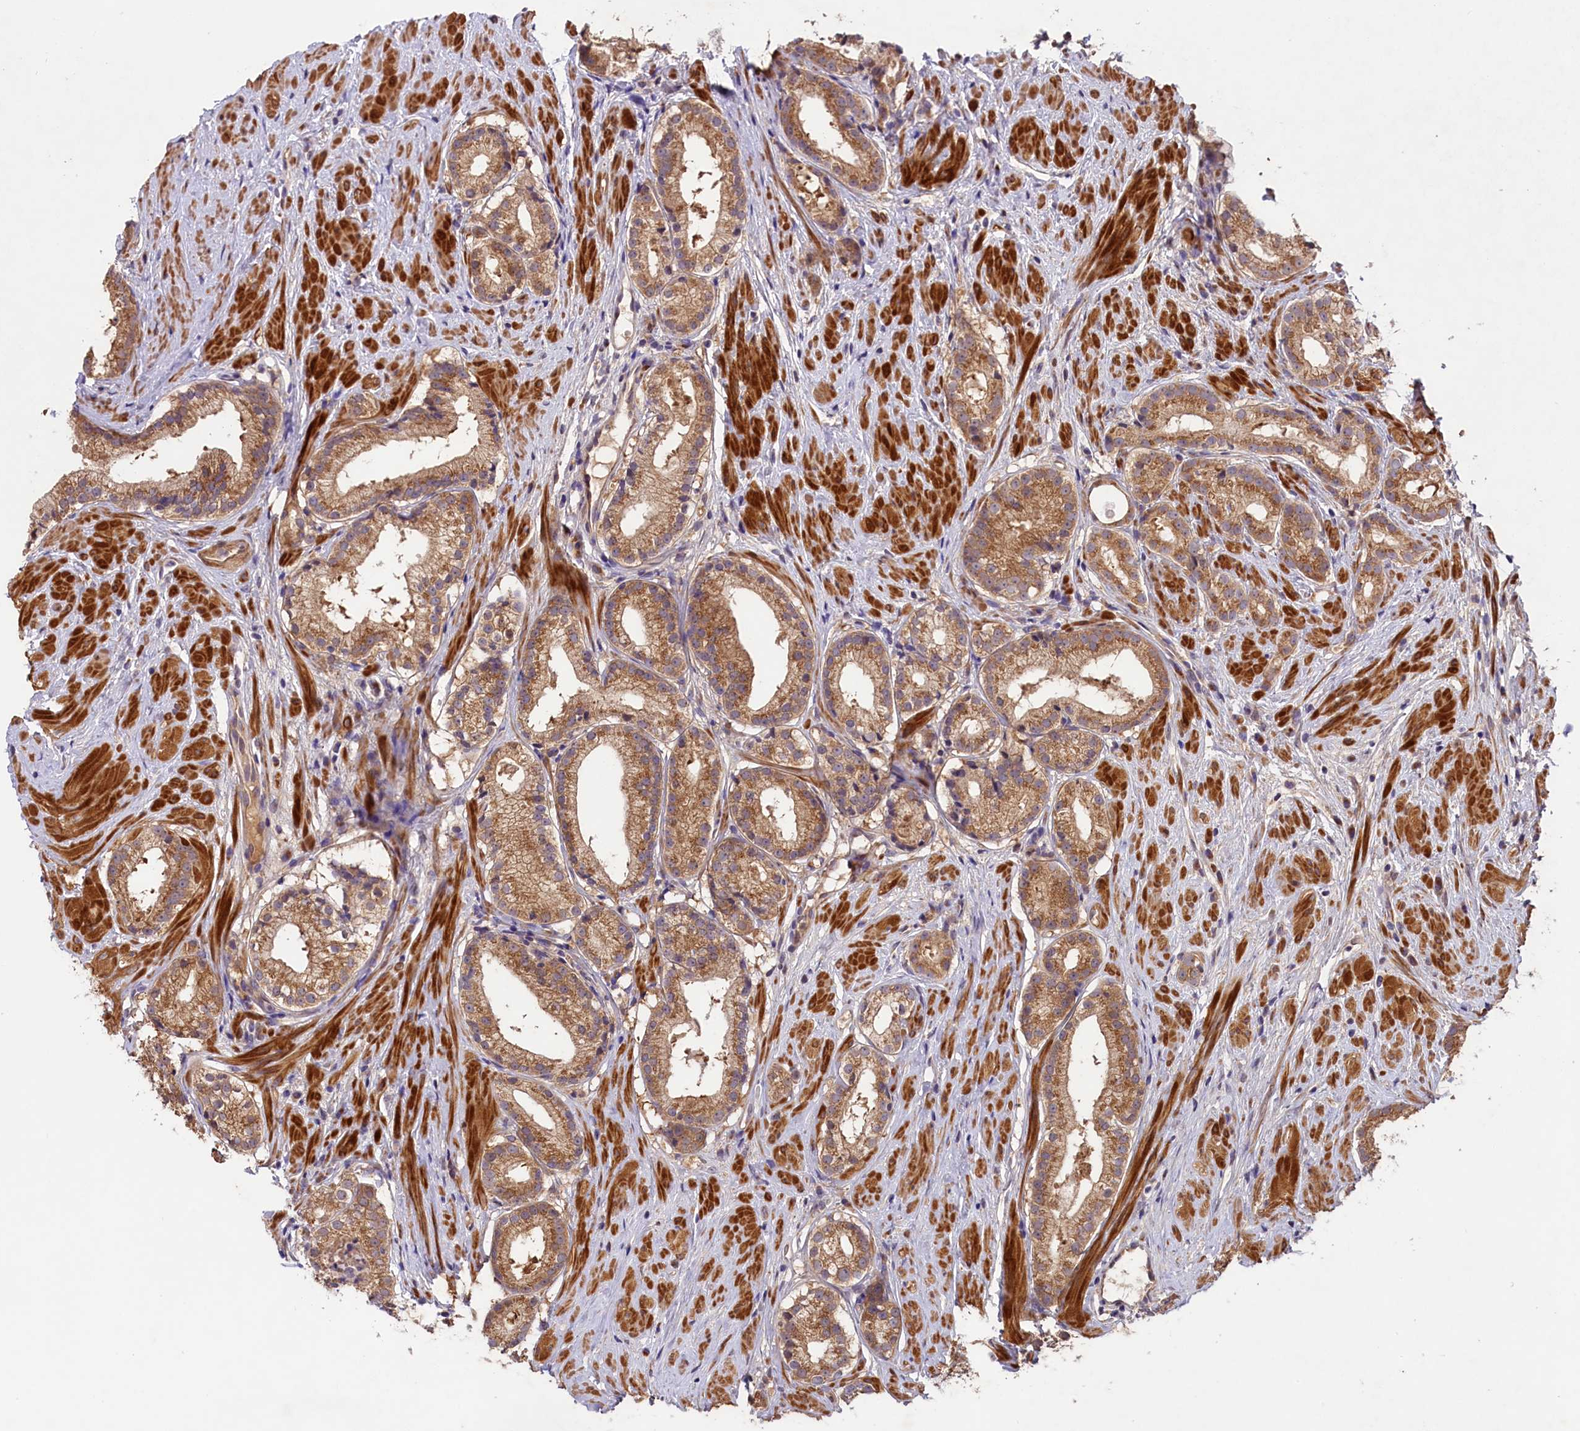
{"staining": {"intensity": "moderate", "quantity": ">75%", "location": "cytoplasmic/membranous,nuclear"}, "tissue": "prostate cancer", "cell_type": "Tumor cells", "image_type": "cancer", "snomed": [{"axis": "morphology", "description": "Adenocarcinoma, Low grade"}, {"axis": "topography", "description": "Prostate"}], "caption": "Brown immunohistochemical staining in human prostate cancer (adenocarcinoma (low-grade)) shows moderate cytoplasmic/membranous and nuclear expression in approximately >75% of tumor cells.", "gene": "COG8", "patient": {"sex": "male", "age": 57}}